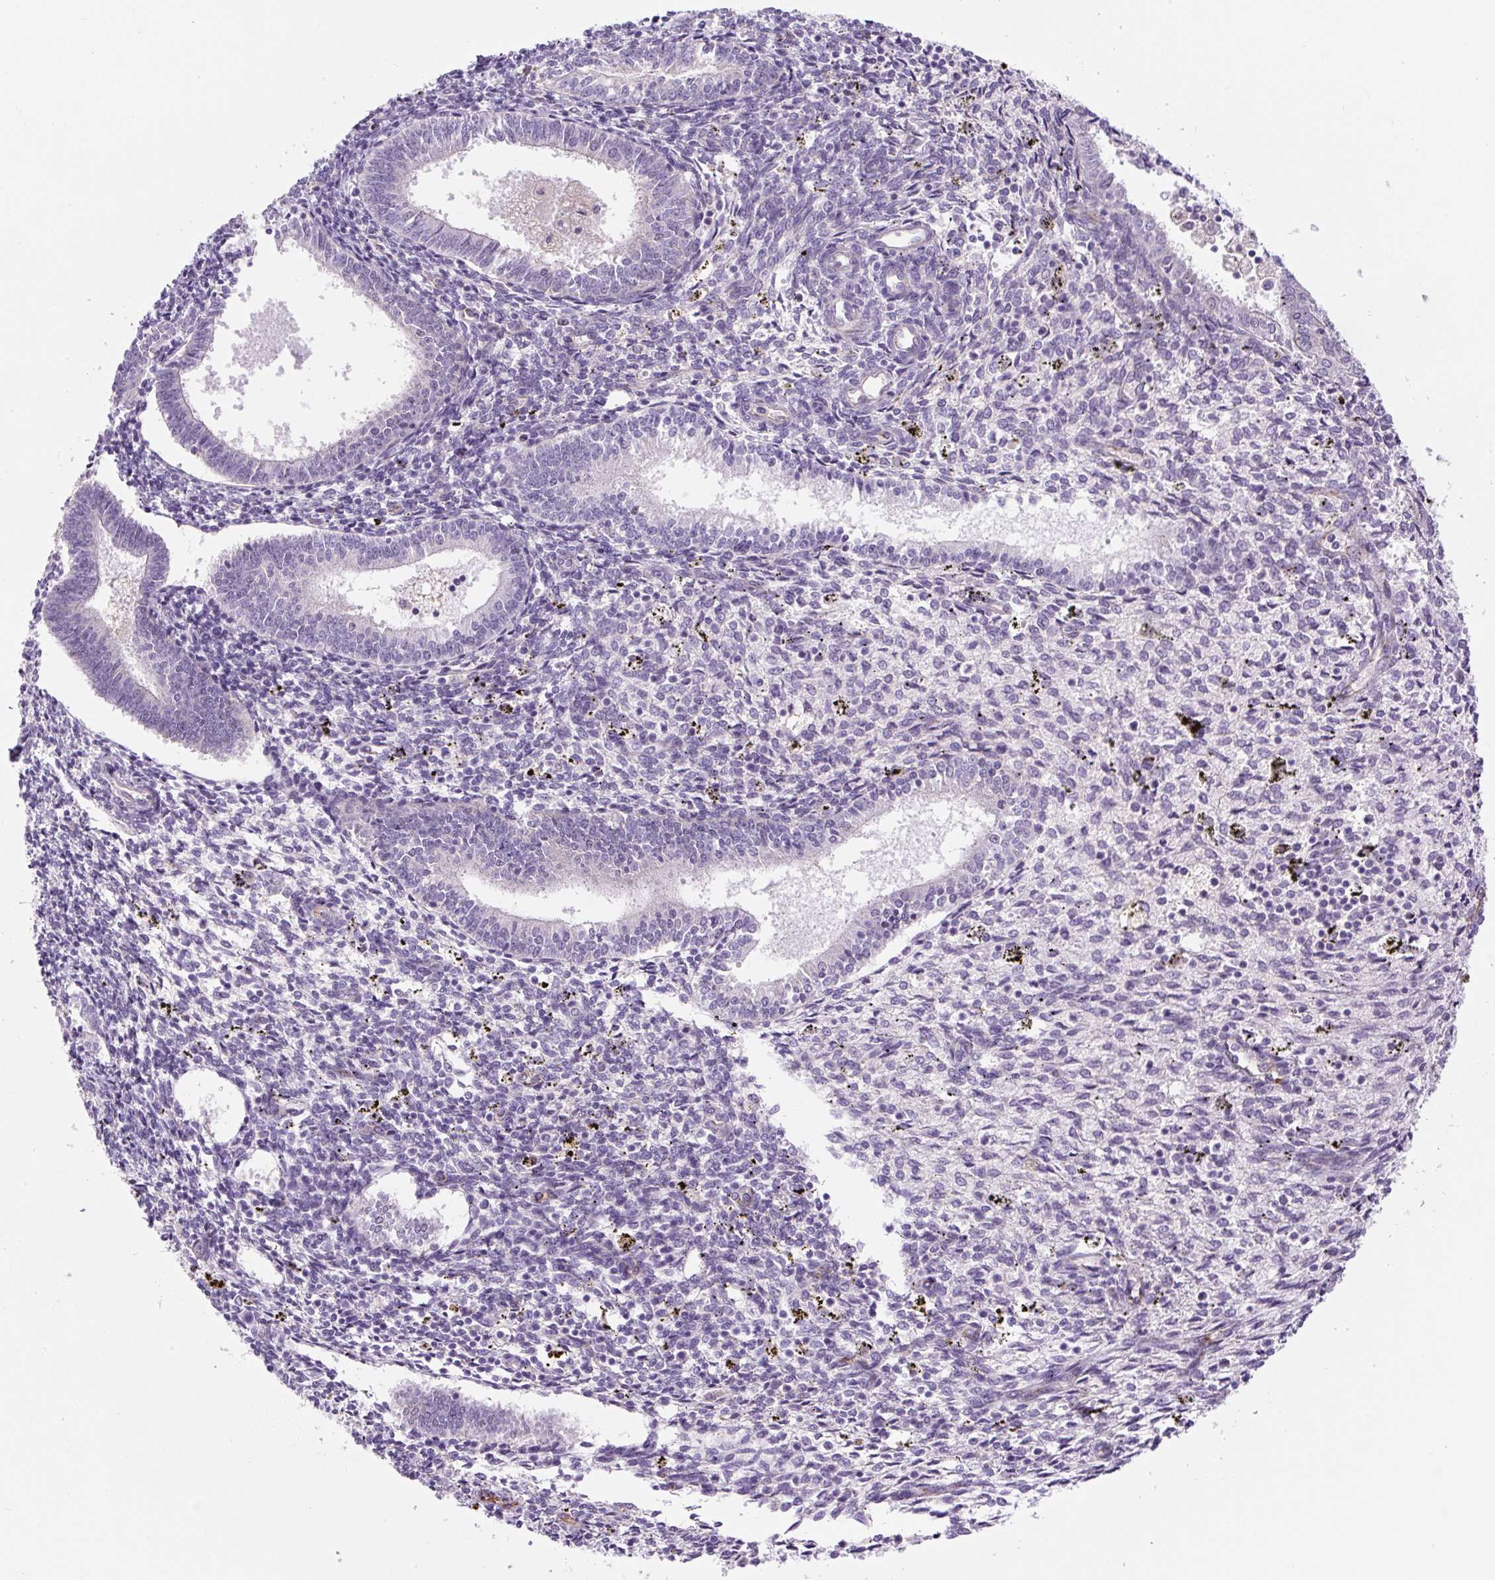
{"staining": {"intensity": "negative", "quantity": "none", "location": "none"}, "tissue": "endometrium", "cell_type": "Cells in endometrial stroma", "image_type": "normal", "snomed": [{"axis": "morphology", "description": "Normal tissue, NOS"}, {"axis": "topography", "description": "Endometrium"}], "caption": "Immunohistochemical staining of unremarkable human endometrium displays no significant staining in cells in endometrial stroma.", "gene": "RSPO4", "patient": {"sex": "female", "age": 41}}